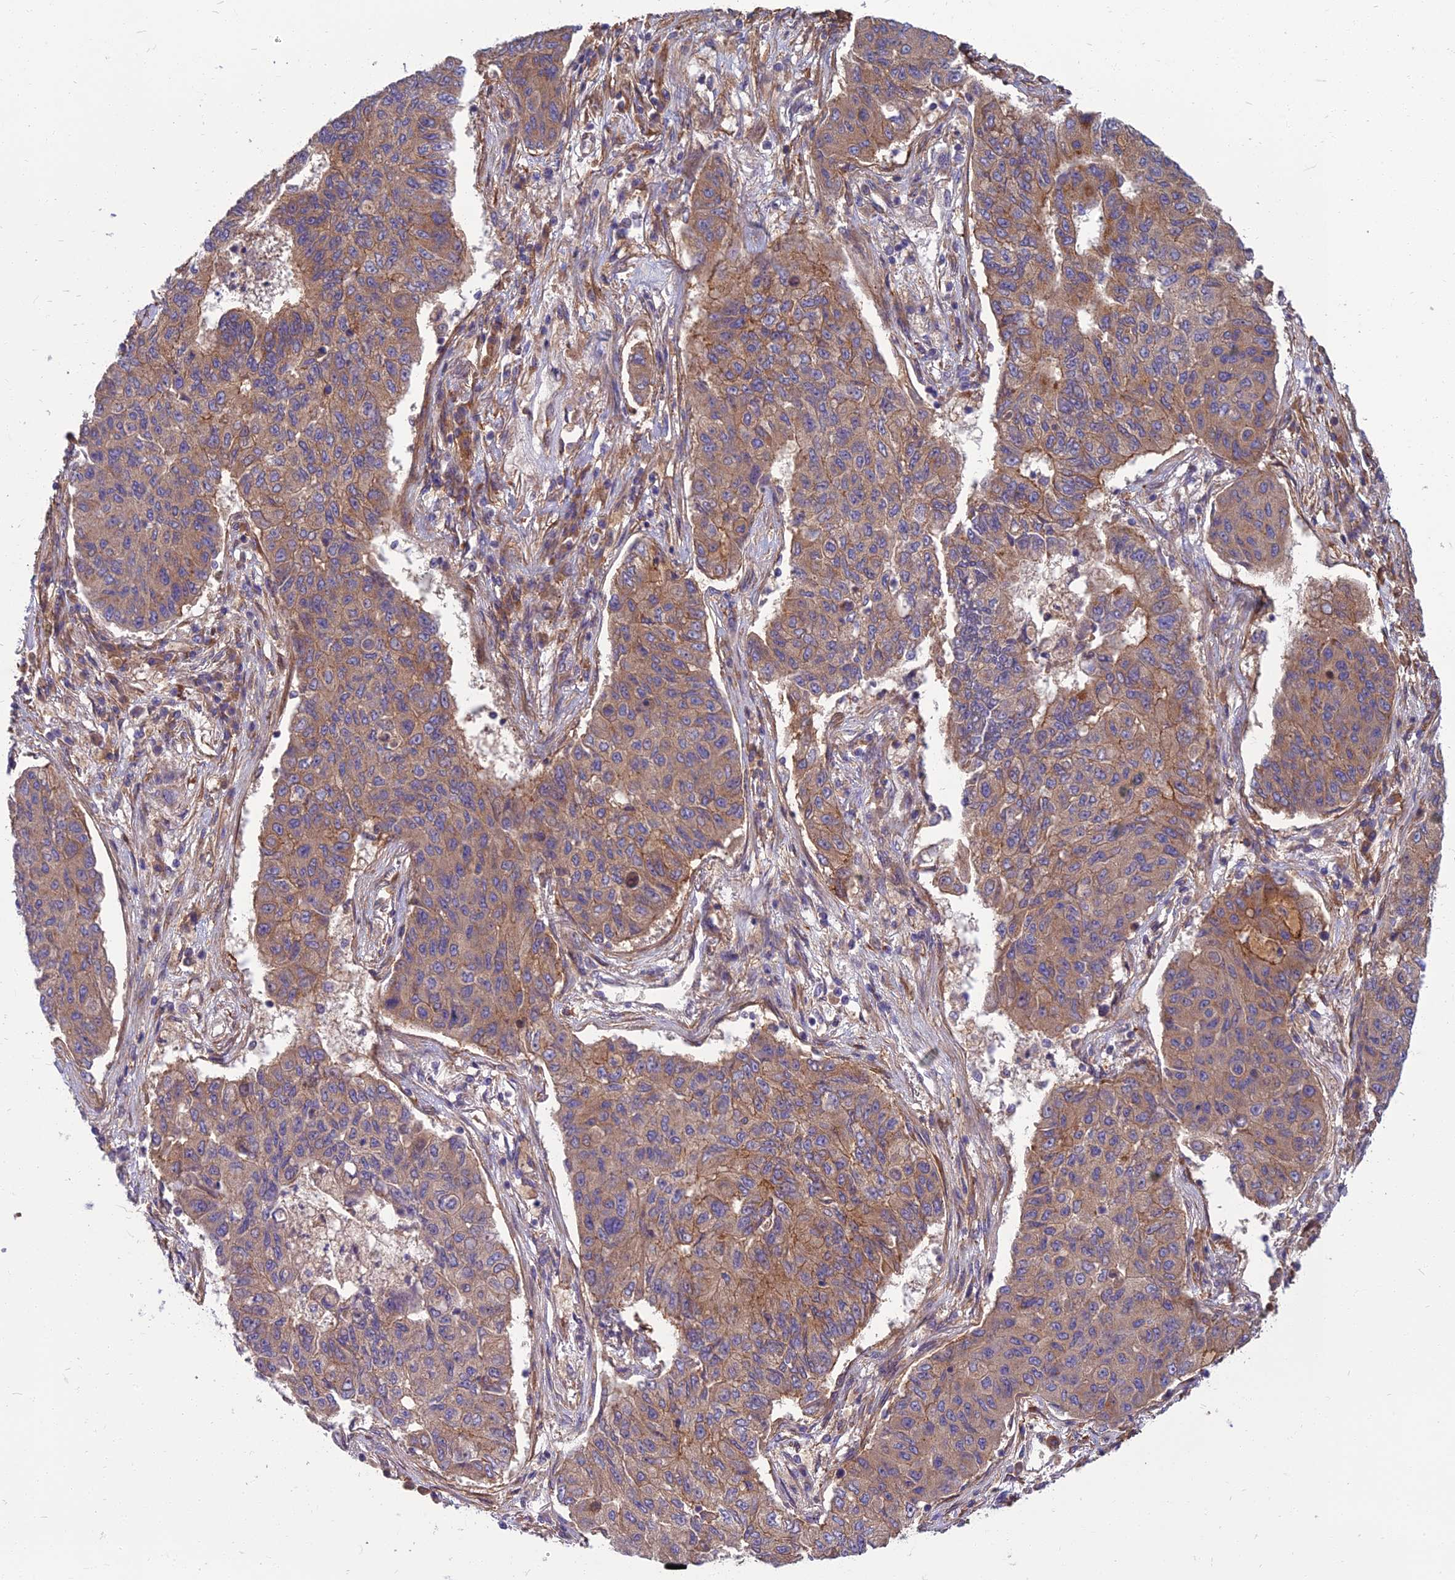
{"staining": {"intensity": "weak", "quantity": ">75%", "location": "cytoplasmic/membranous"}, "tissue": "lung cancer", "cell_type": "Tumor cells", "image_type": "cancer", "snomed": [{"axis": "morphology", "description": "Squamous cell carcinoma, NOS"}, {"axis": "topography", "description": "Lung"}], "caption": "Squamous cell carcinoma (lung) stained with DAB IHC reveals low levels of weak cytoplasmic/membranous positivity in approximately >75% of tumor cells.", "gene": "WDR24", "patient": {"sex": "male", "age": 74}}